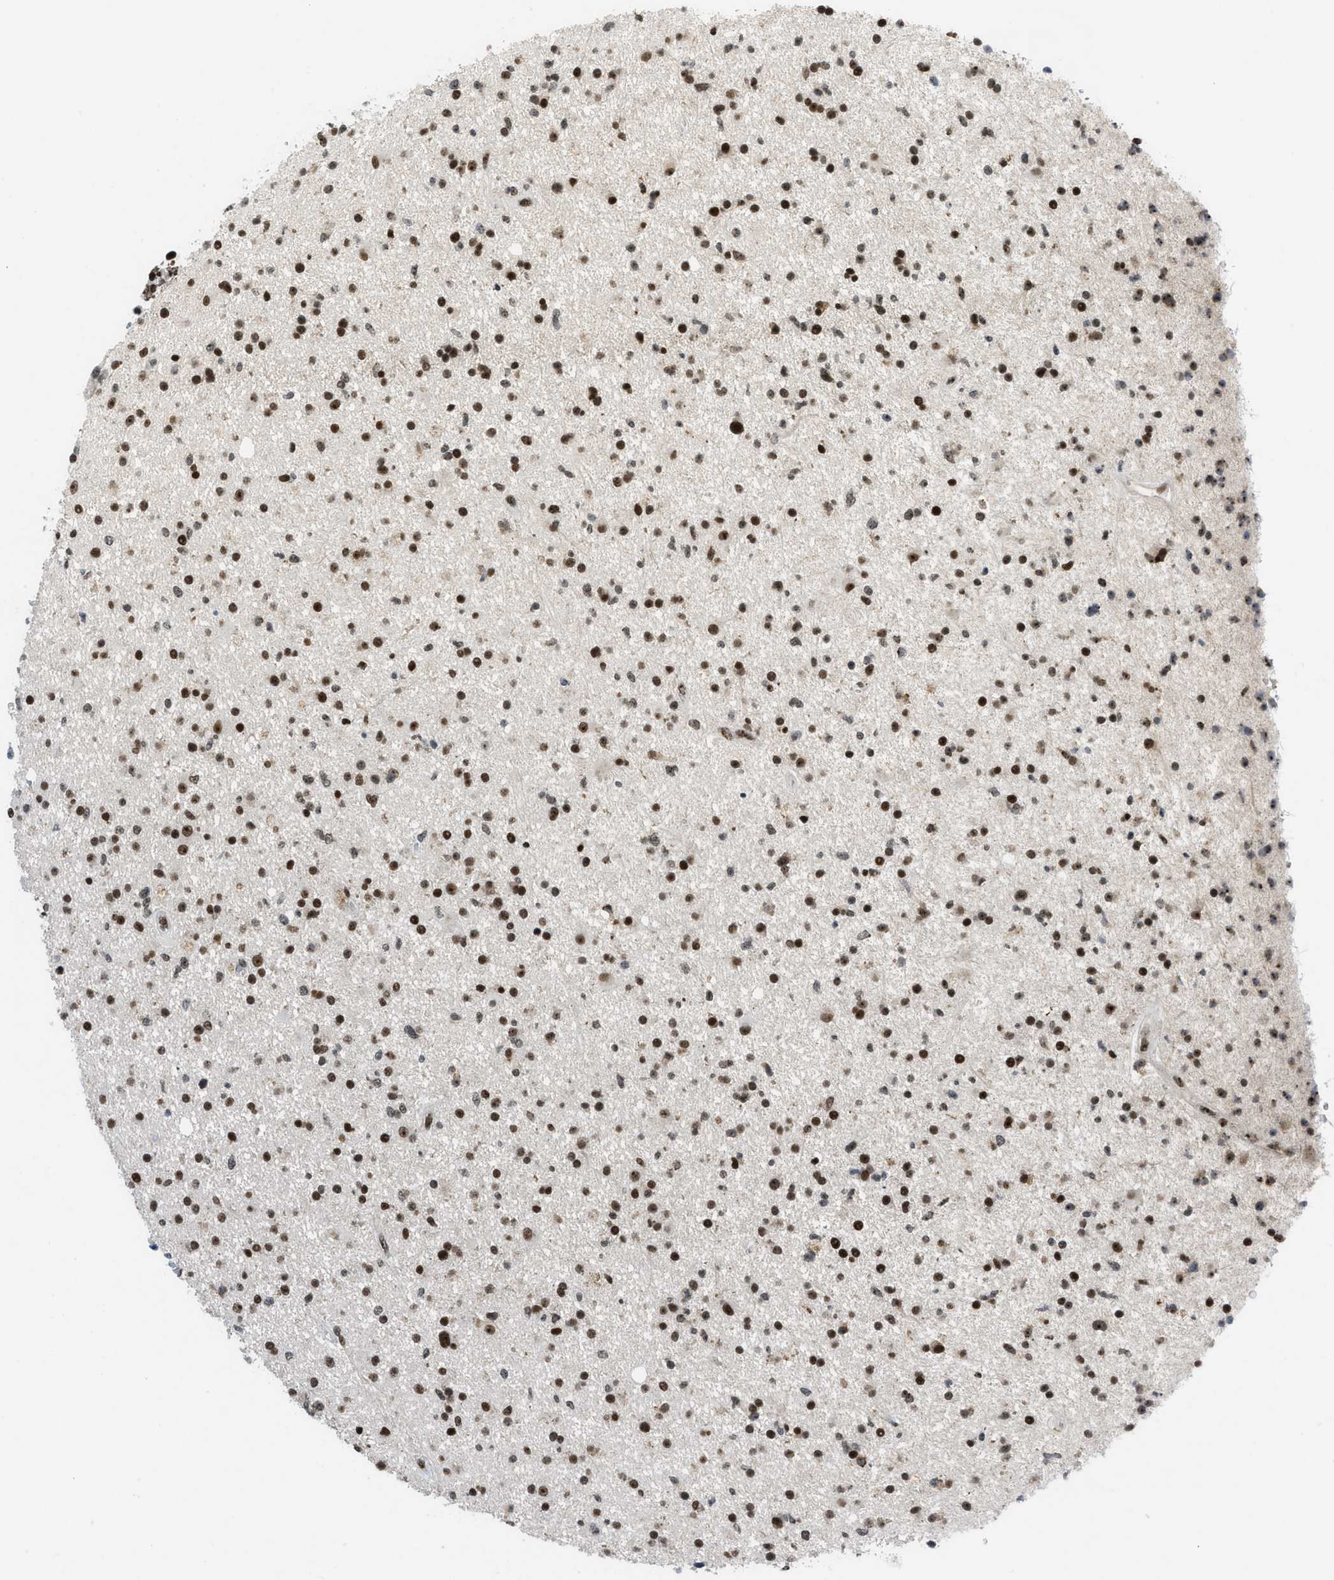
{"staining": {"intensity": "strong", "quantity": ">75%", "location": "nuclear"}, "tissue": "glioma", "cell_type": "Tumor cells", "image_type": "cancer", "snomed": [{"axis": "morphology", "description": "Glioma, malignant, High grade"}, {"axis": "topography", "description": "Brain"}], "caption": "Protein positivity by immunohistochemistry (IHC) demonstrates strong nuclear staining in about >75% of tumor cells in malignant glioma (high-grade). The staining was performed using DAB, with brown indicating positive protein expression. Nuclei are stained blue with hematoxylin.", "gene": "RAD51B", "patient": {"sex": "male", "age": 33}}